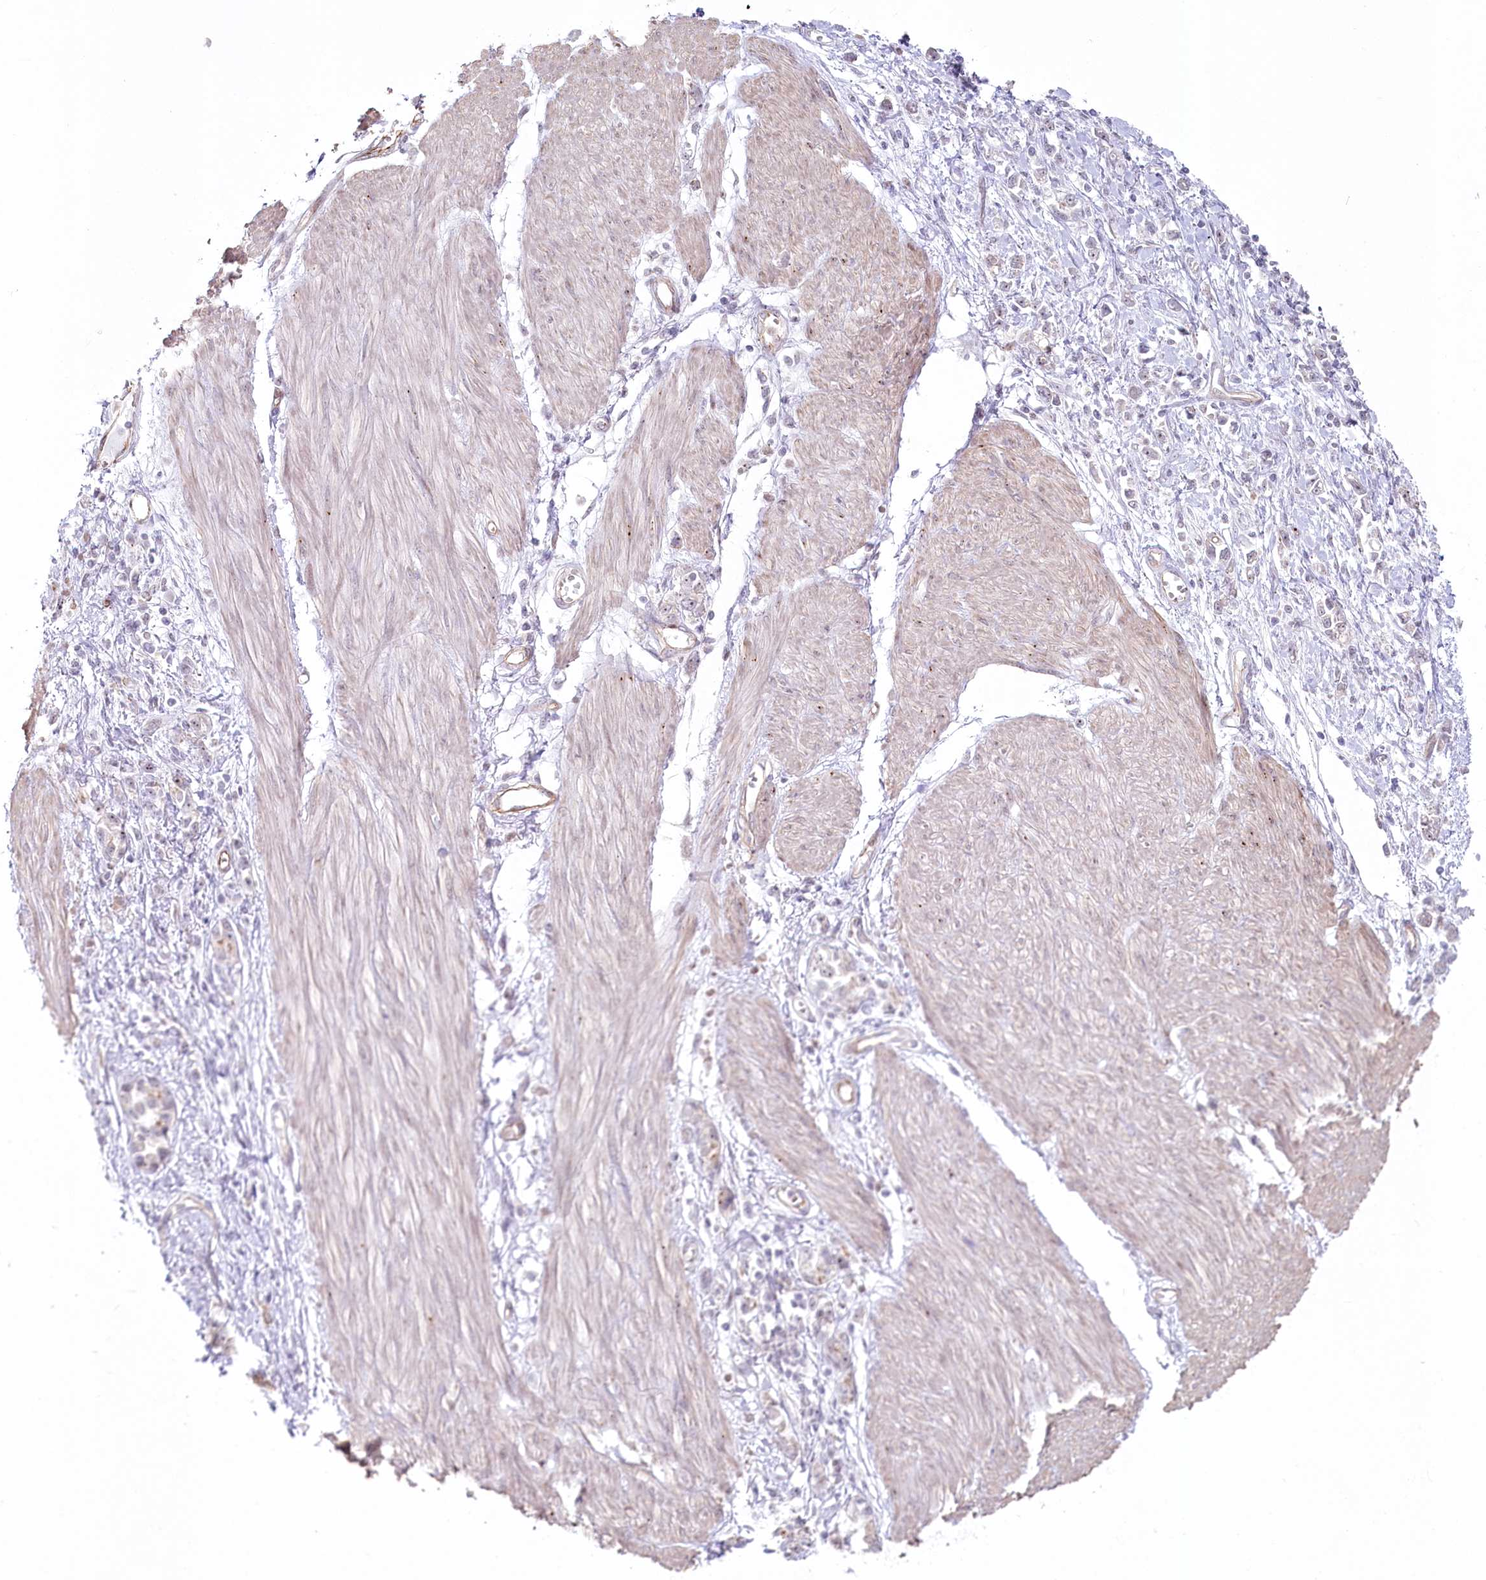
{"staining": {"intensity": "weak", "quantity": "<25%", "location": "nuclear"}, "tissue": "stomach cancer", "cell_type": "Tumor cells", "image_type": "cancer", "snomed": [{"axis": "morphology", "description": "Adenocarcinoma, NOS"}, {"axis": "topography", "description": "Stomach"}], "caption": "Immunohistochemistry (IHC) photomicrograph of neoplastic tissue: human adenocarcinoma (stomach) stained with DAB (3,3'-diaminobenzidine) shows no significant protein positivity in tumor cells.", "gene": "ABHD8", "patient": {"sex": "female", "age": 76}}